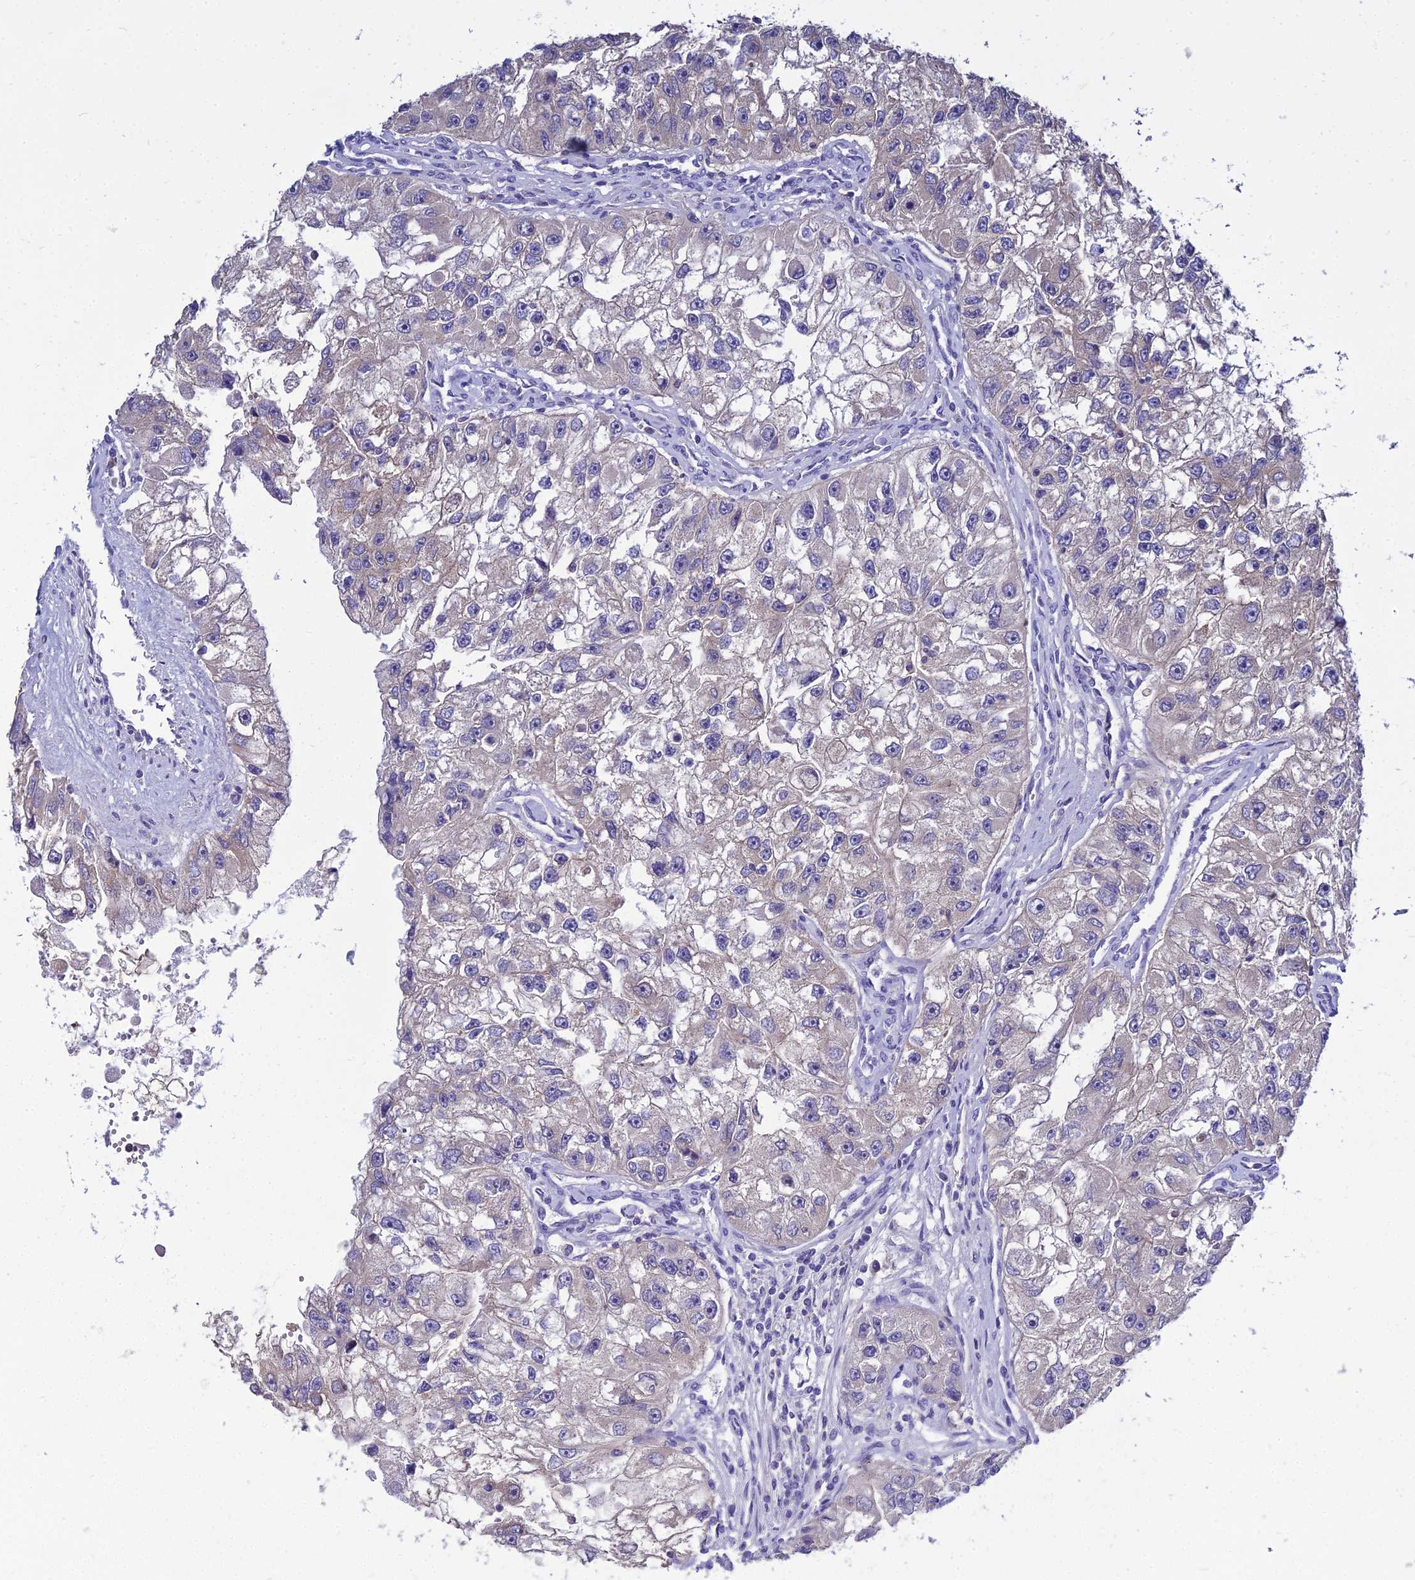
{"staining": {"intensity": "negative", "quantity": "none", "location": "none"}, "tissue": "renal cancer", "cell_type": "Tumor cells", "image_type": "cancer", "snomed": [{"axis": "morphology", "description": "Adenocarcinoma, NOS"}, {"axis": "topography", "description": "Kidney"}], "caption": "Adenocarcinoma (renal) stained for a protein using IHC exhibits no staining tumor cells.", "gene": "NPY", "patient": {"sex": "male", "age": 63}}